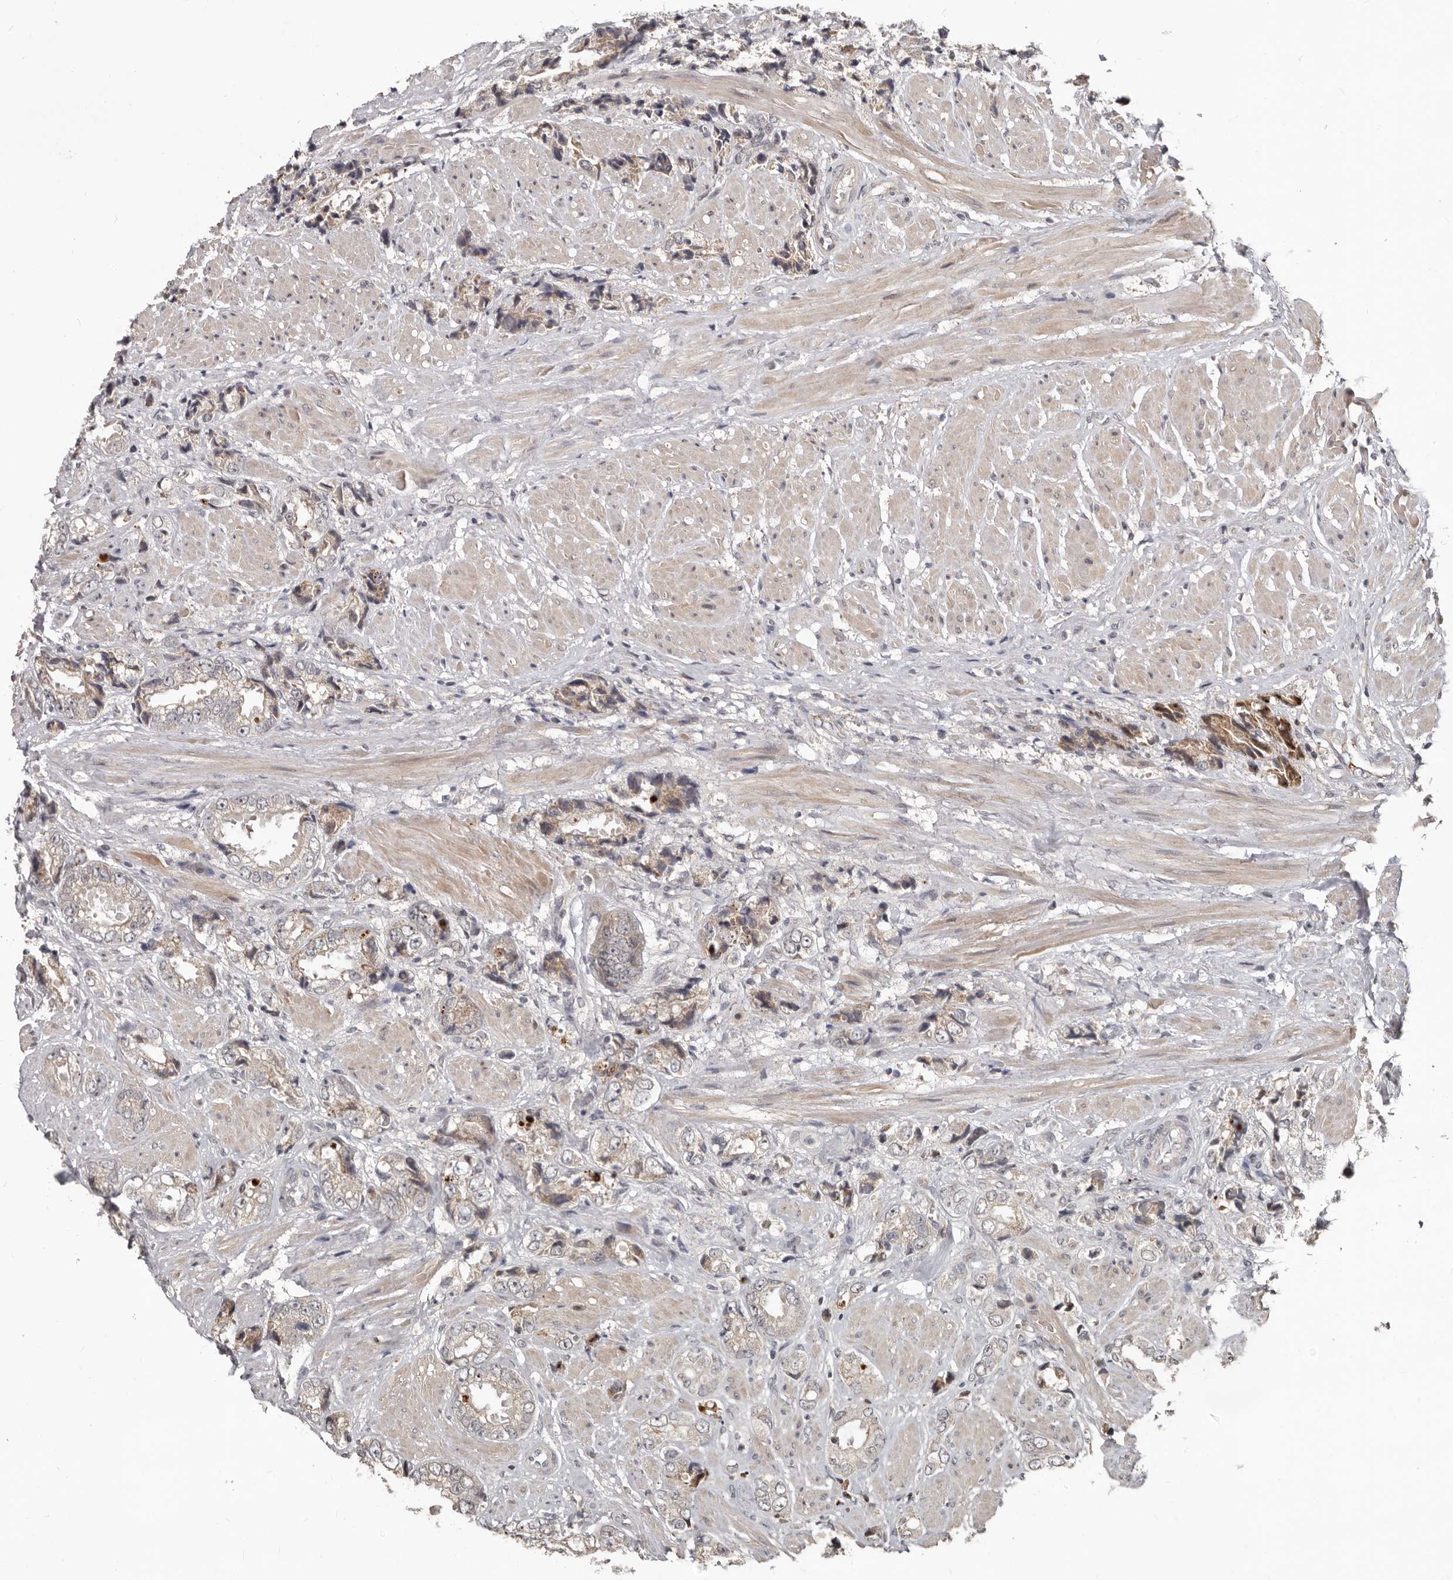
{"staining": {"intensity": "moderate", "quantity": "<25%", "location": "cytoplasmic/membranous"}, "tissue": "prostate cancer", "cell_type": "Tumor cells", "image_type": "cancer", "snomed": [{"axis": "morphology", "description": "Adenocarcinoma, High grade"}, {"axis": "topography", "description": "Prostate"}], "caption": "Immunohistochemical staining of human high-grade adenocarcinoma (prostate) reveals low levels of moderate cytoplasmic/membranous expression in about <25% of tumor cells.", "gene": "APOL6", "patient": {"sex": "male", "age": 61}}